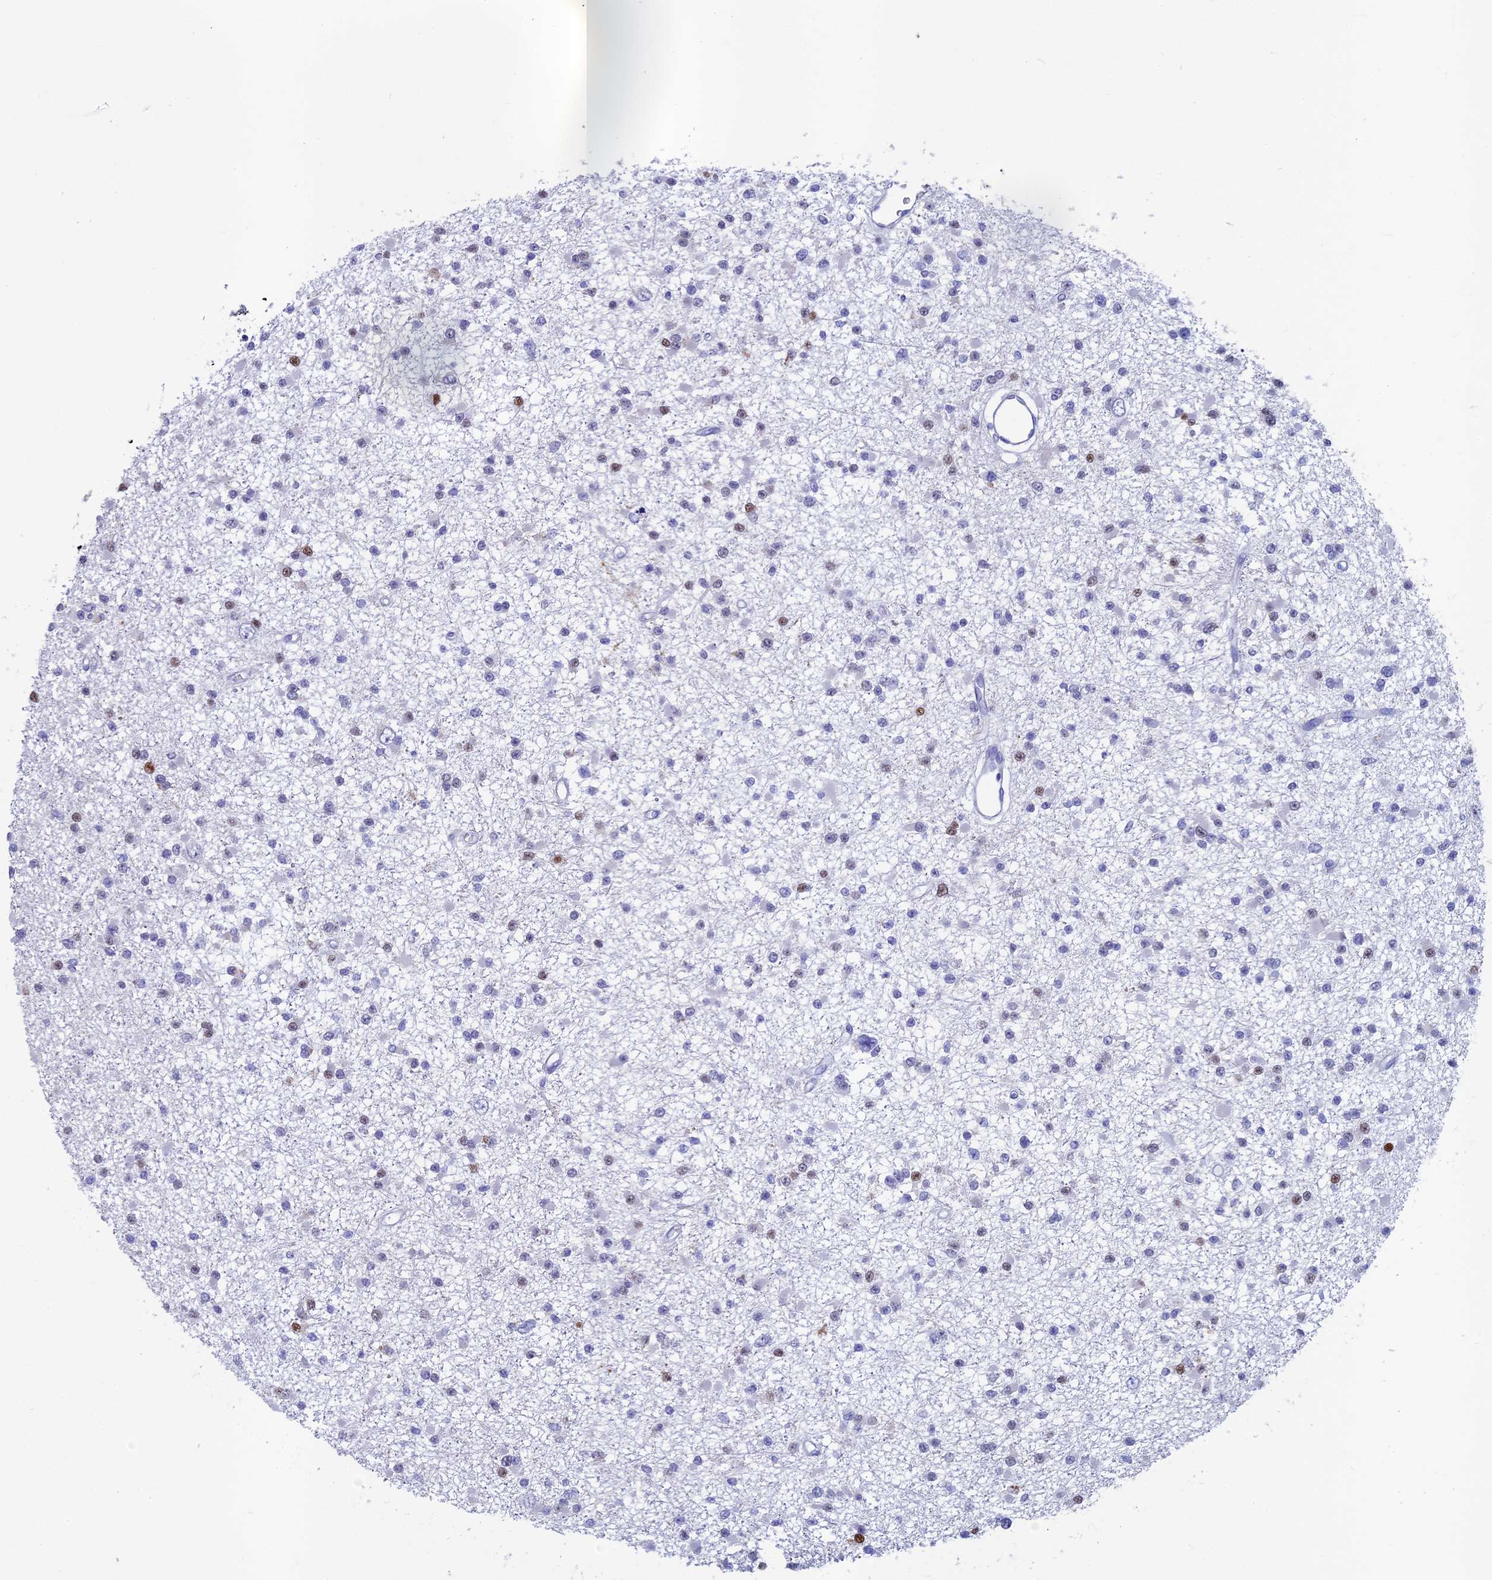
{"staining": {"intensity": "negative", "quantity": "none", "location": "none"}, "tissue": "glioma", "cell_type": "Tumor cells", "image_type": "cancer", "snomed": [{"axis": "morphology", "description": "Glioma, malignant, Low grade"}, {"axis": "topography", "description": "Brain"}], "caption": "The histopathology image demonstrates no significant positivity in tumor cells of malignant glioma (low-grade).", "gene": "ACSS1", "patient": {"sex": "female", "age": 22}}